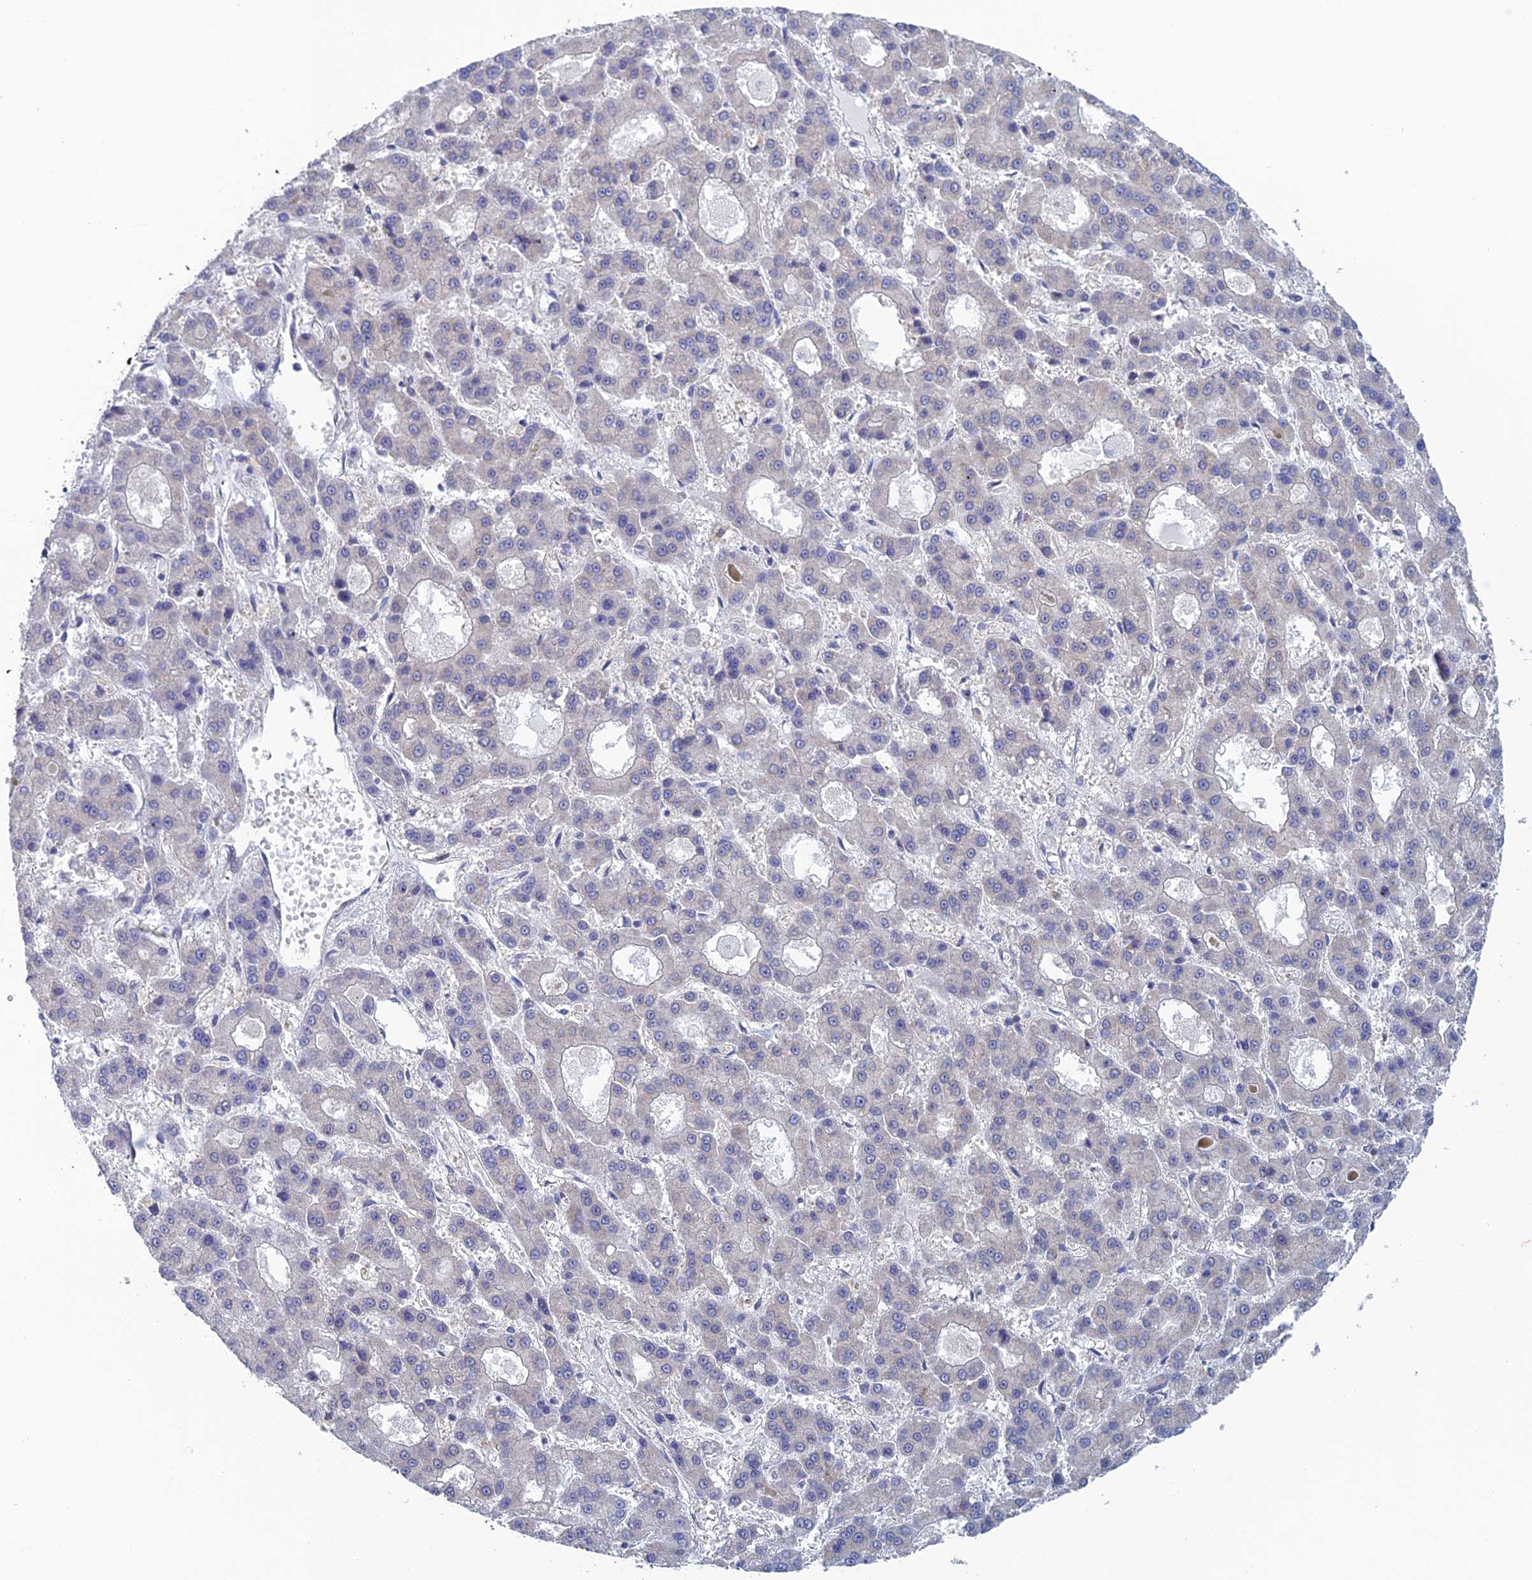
{"staining": {"intensity": "negative", "quantity": "none", "location": "none"}, "tissue": "liver cancer", "cell_type": "Tumor cells", "image_type": "cancer", "snomed": [{"axis": "morphology", "description": "Carcinoma, Hepatocellular, NOS"}, {"axis": "topography", "description": "Liver"}], "caption": "There is no significant staining in tumor cells of liver hepatocellular carcinoma.", "gene": "SRA1", "patient": {"sex": "male", "age": 70}}